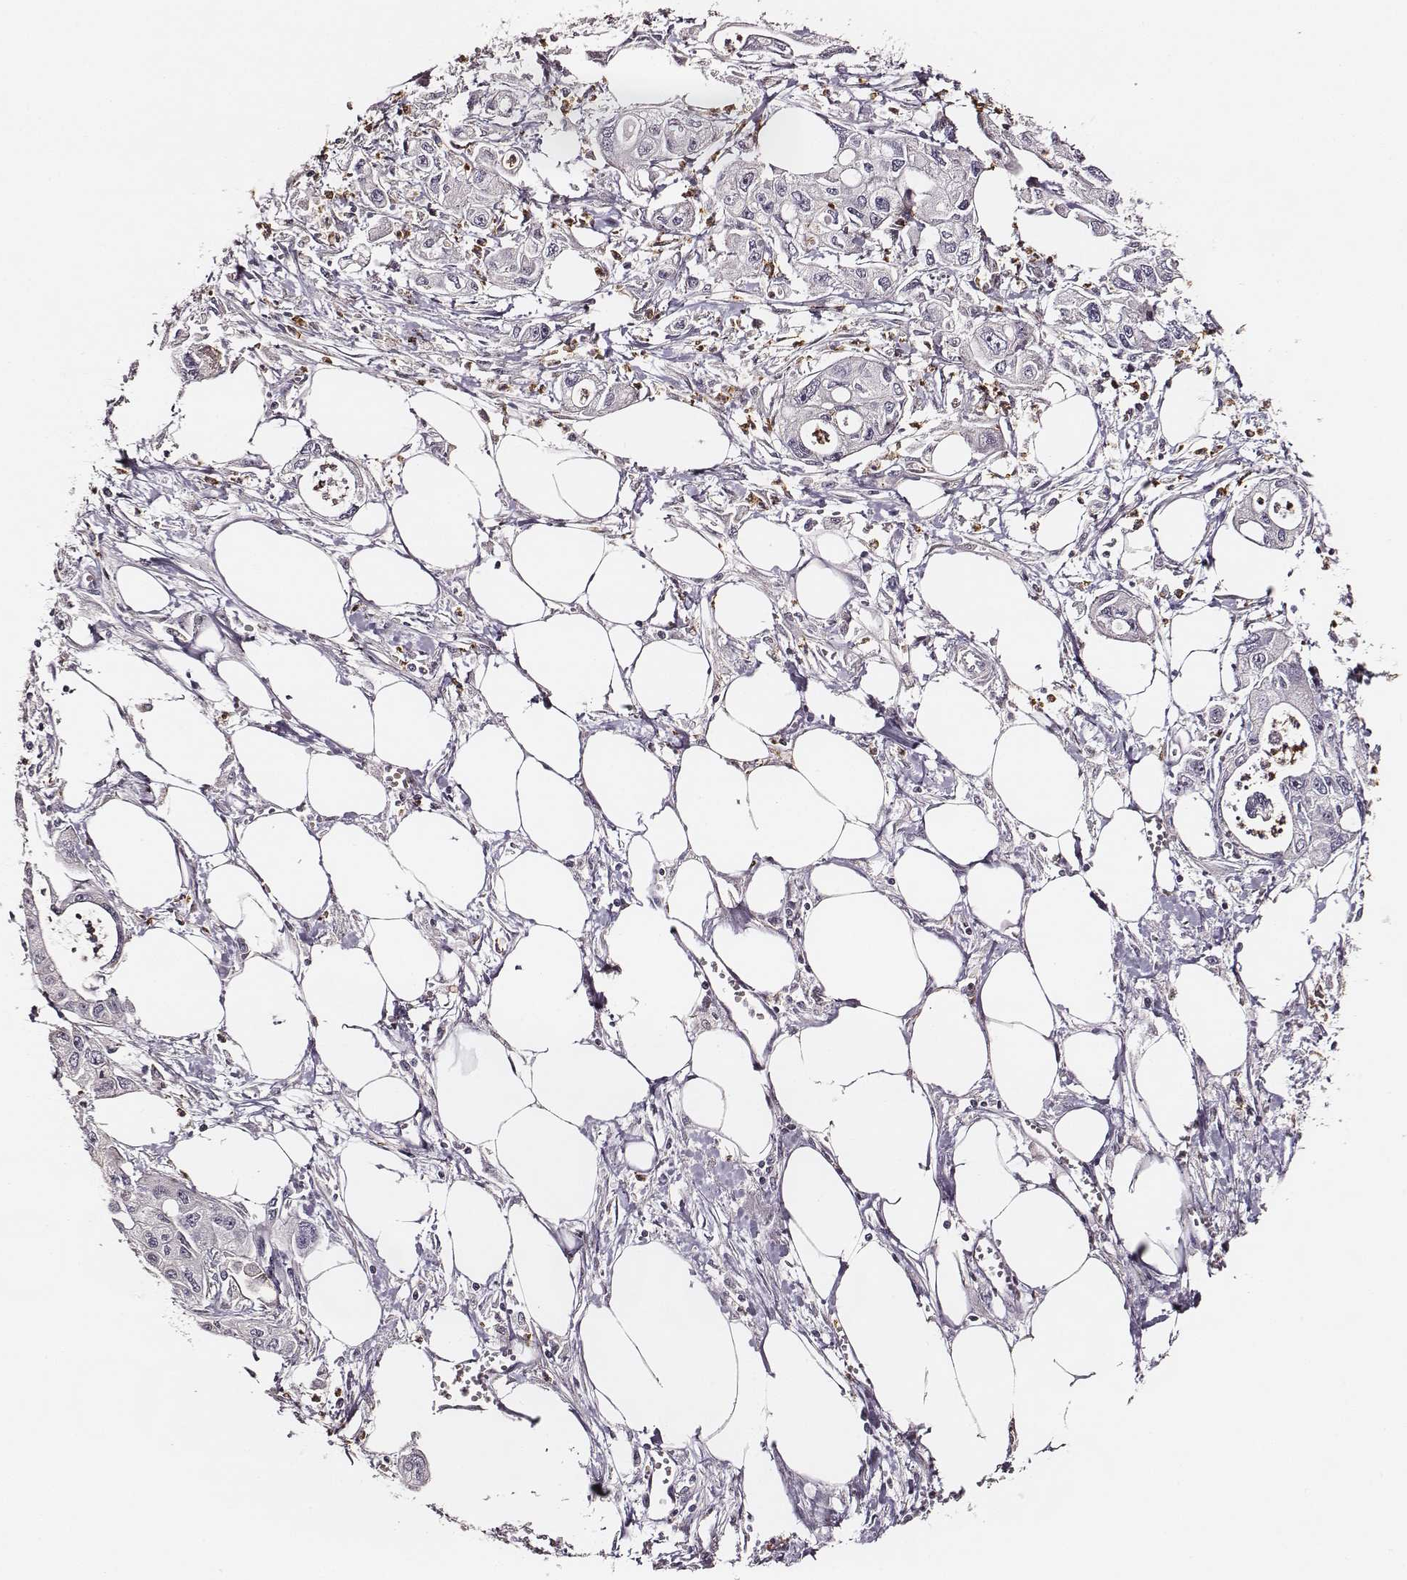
{"staining": {"intensity": "negative", "quantity": "none", "location": "none"}, "tissue": "pancreatic cancer", "cell_type": "Tumor cells", "image_type": "cancer", "snomed": [{"axis": "morphology", "description": "Adenocarcinoma, NOS"}, {"axis": "topography", "description": "Pancreas"}], "caption": "Micrograph shows no significant protein positivity in tumor cells of adenocarcinoma (pancreatic).", "gene": "ZYX", "patient": {"sex": "male", "age": 70}}